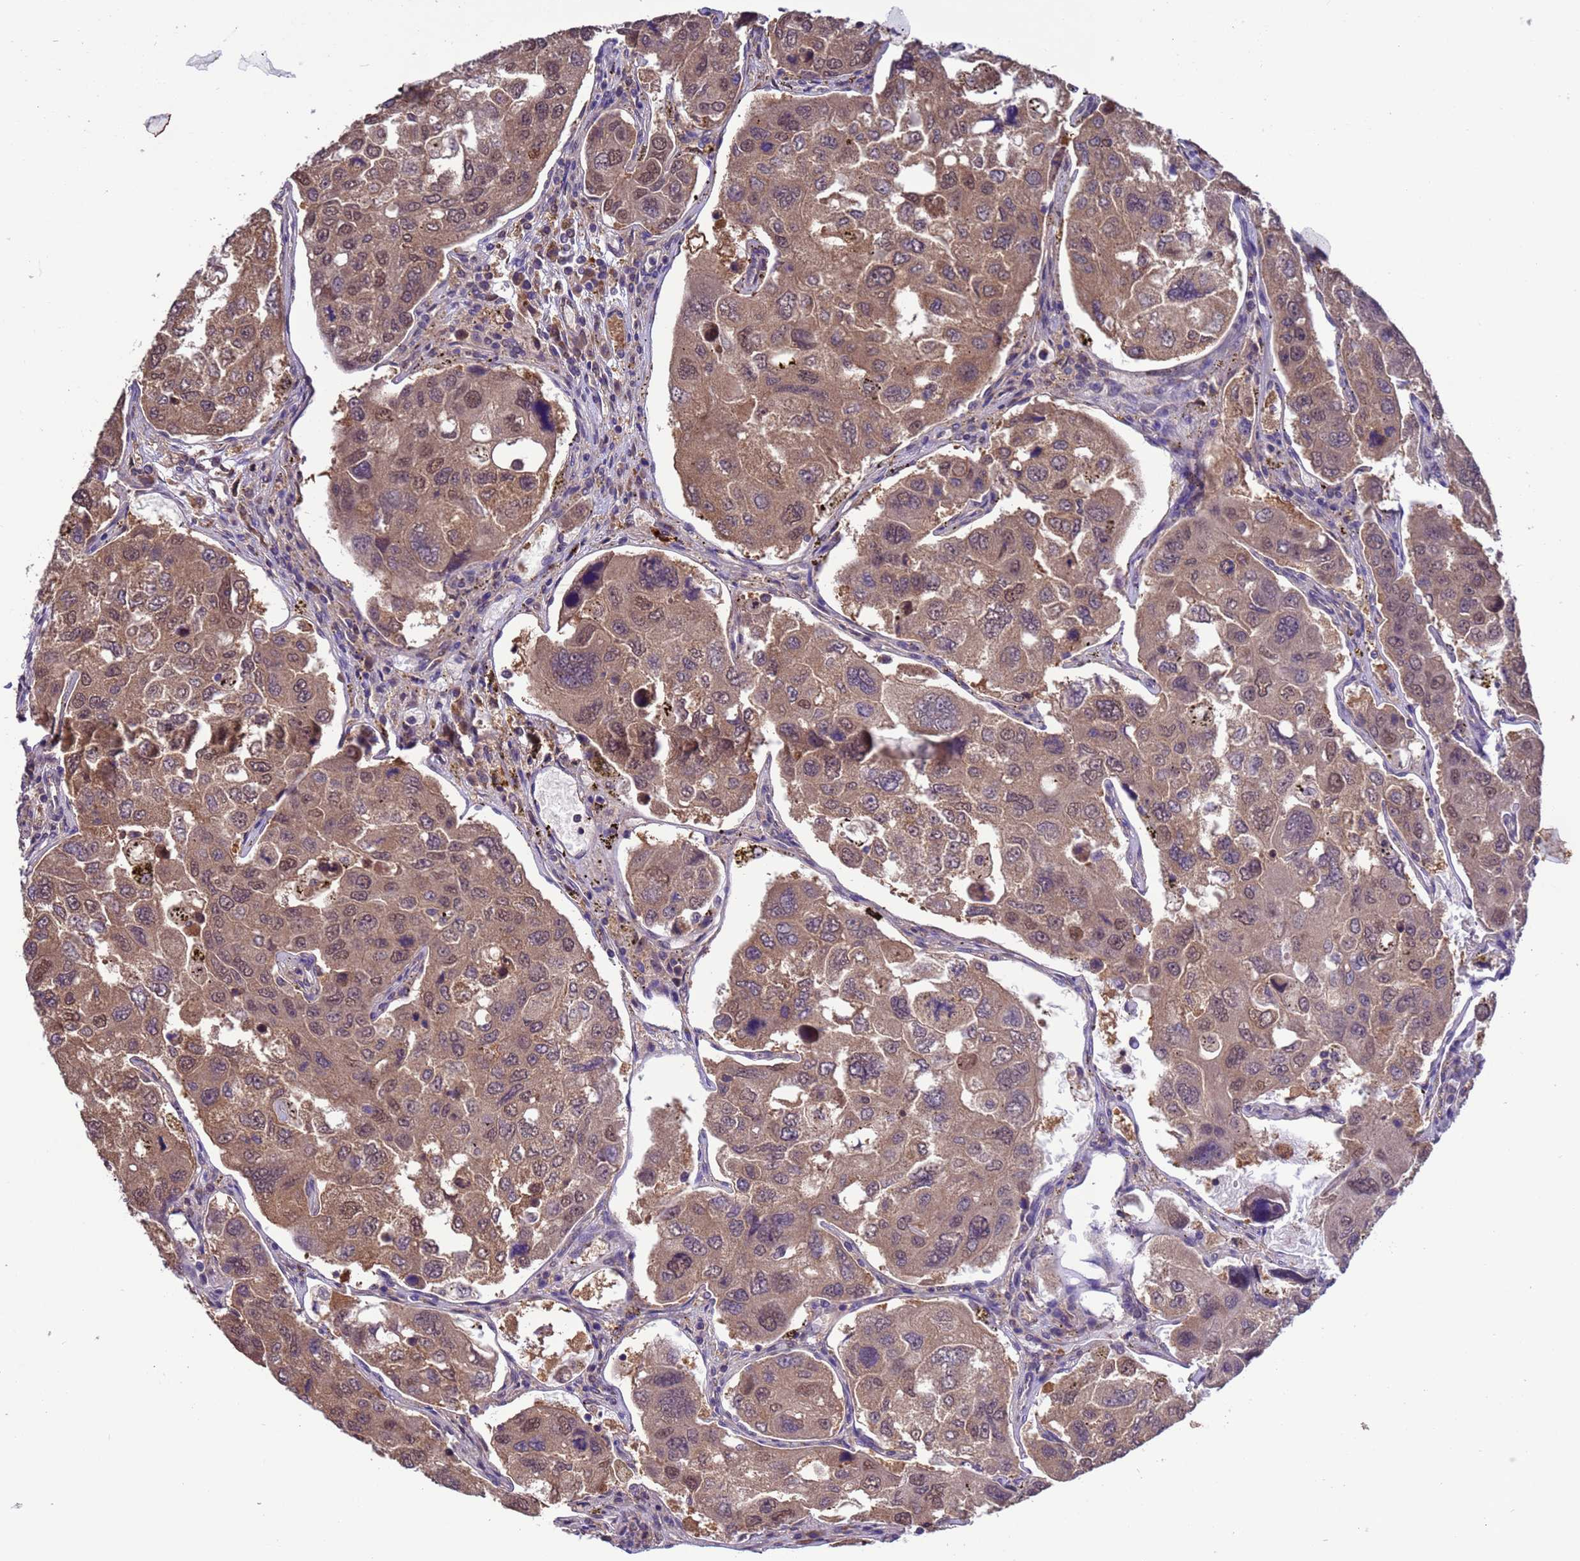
{"staining": {"intensity": "weak", "quantity": ">75%", "location": "cytoplasmic/membranous,nuclear"}, "tissue": "urothelial cancer", "cell_type": "Tumor cells", "image_type": "cancer", "snomed": [{"axis": "morphology", "description": "Urothelial carcinoma, High grade"}, {"axis": "topography", "description": "Lymph node"}, {"axis": "topography", "description": "Urinary bladder"}], "caption": "An IHC photomicrograph of neoplastic tissue is shown. Protein staining in brown shows weak cytoplasmic/membranous and nuclear positivity in urothelial cancer within tumor cells.", "gene": "ZFP69B", "patient": {"sex": "male", "age": 51}}